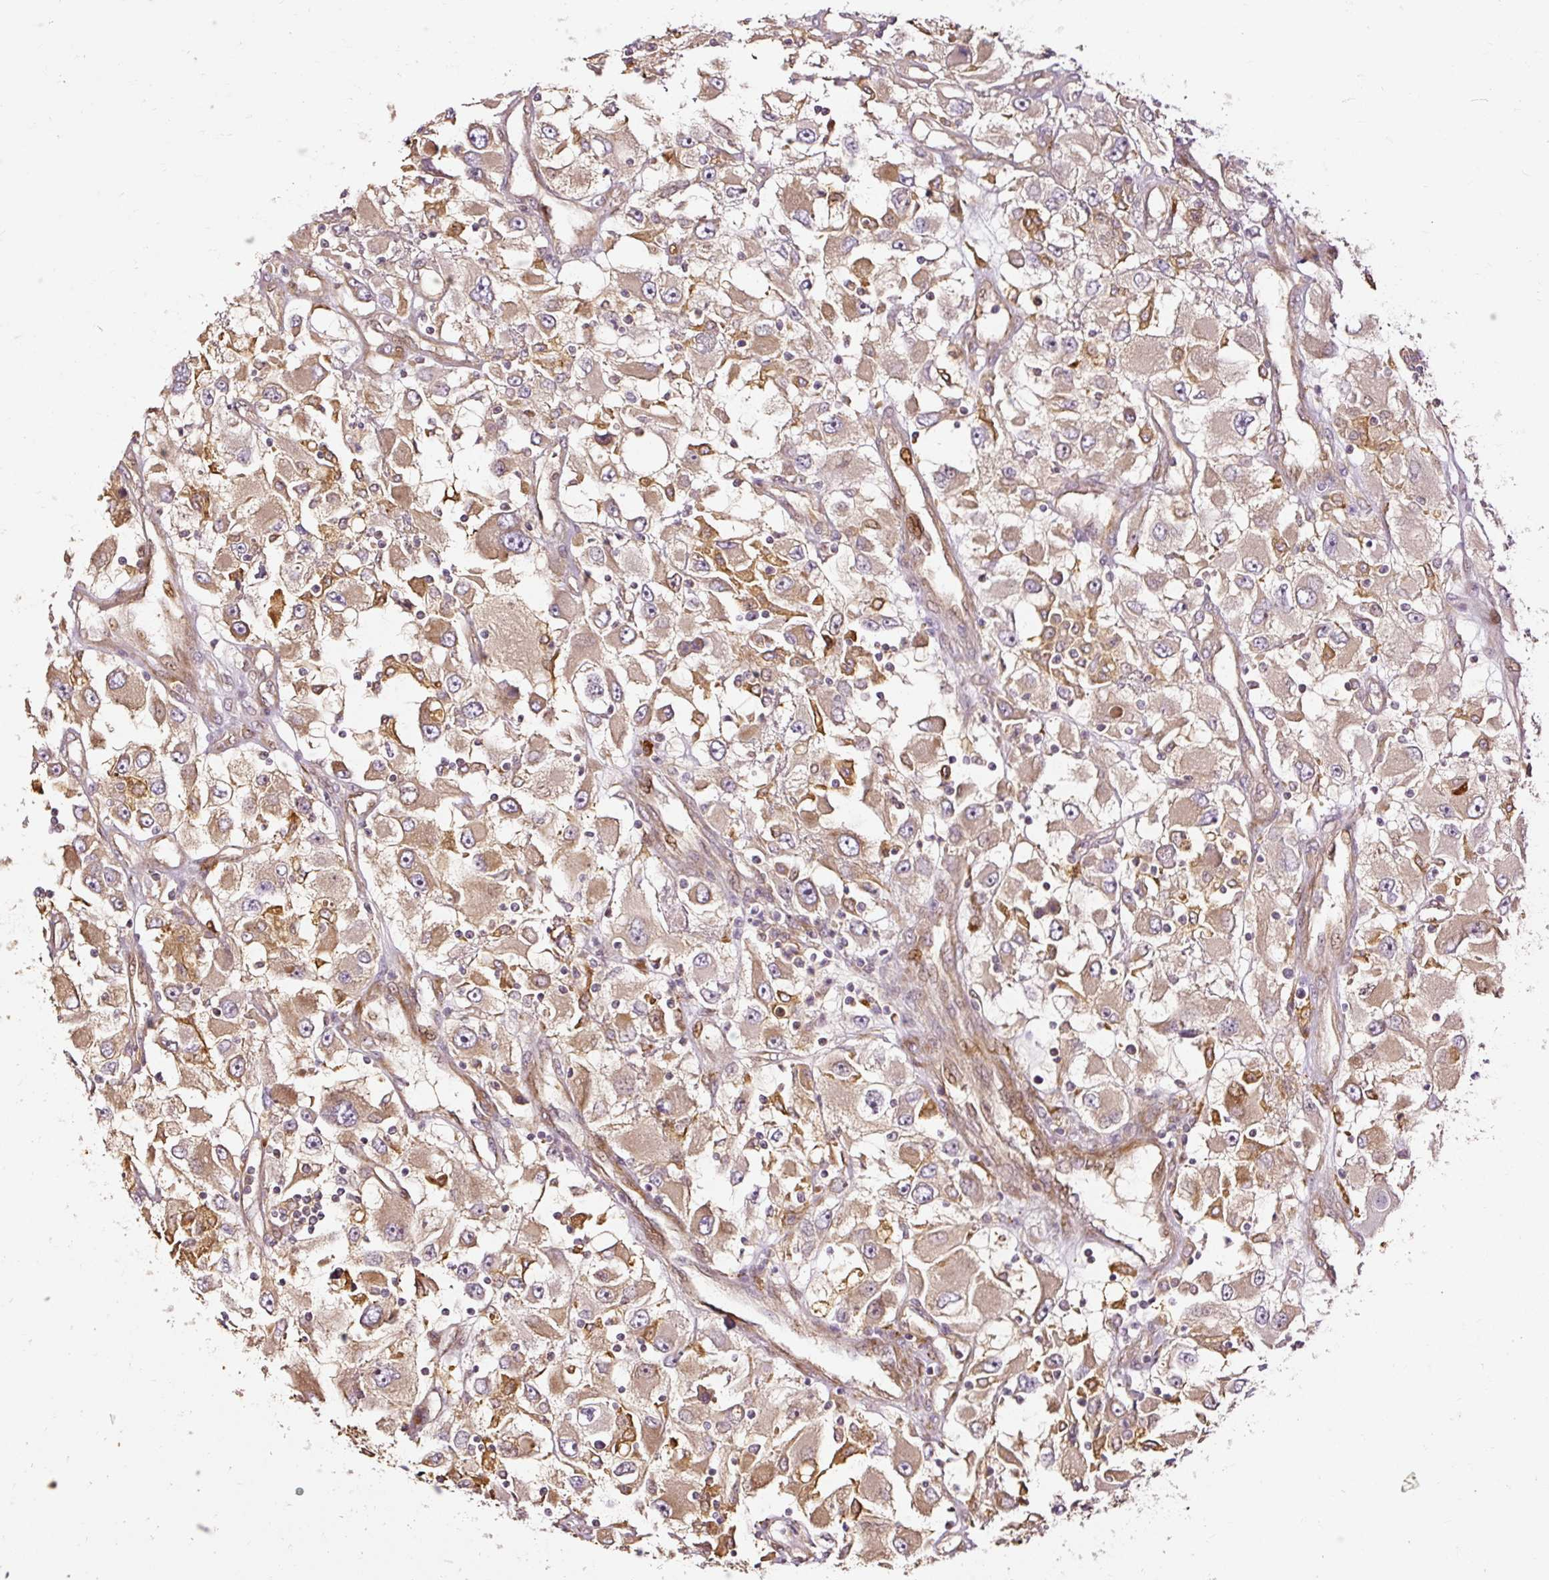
{"staining": {"intensity": "moderate", "quantity": "25%-75%", "location": "cytoplasmic/membranous"}, "tissue": "renal cancer", "cell_type": "Tumor cells", "image_type": "cancer", "snomed": [{"axis": "morphology", "description": "Adenocarcinoma, NOS"}, {"axis": "topography", "description": "Kidney"}], "caption": "IHC photomicrograph of renal adenocarcinoma stained for a protein (brown), which reveals medium levels of moderate cytoplasmic/membranous staining in about 25%-75% of tumor cells.", "gene": "NAPA", "patient": {"sex": "female", "age": 52}}